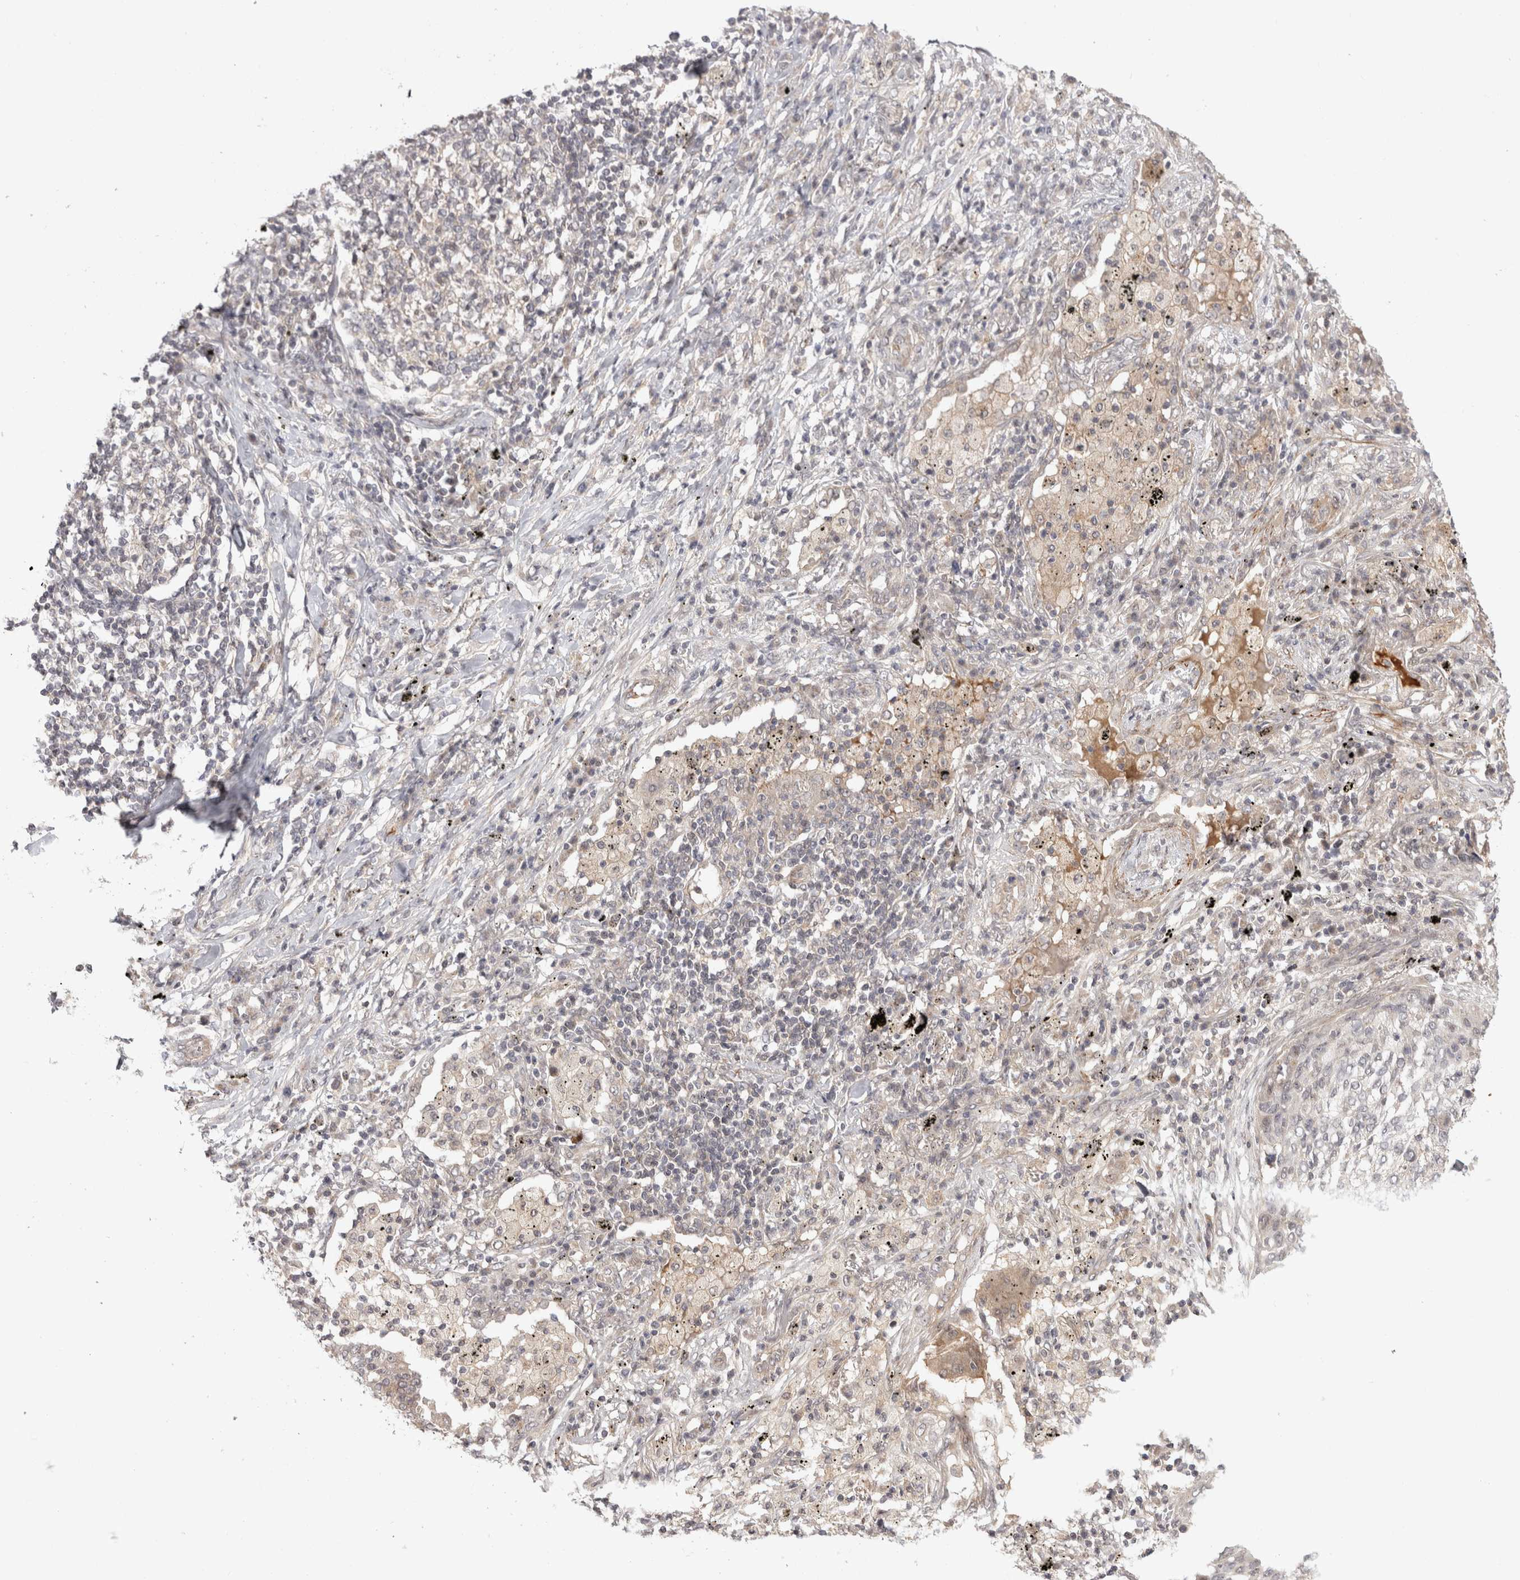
{"staining": {"intensity": "negative", "quantity": "none", "location": "none"}, "tissue": "lung cancer", "cell_type": "Tumor cells", "image_type": "cancer", "snomed": [{"axis": "morphology", "description": "Squamous cell carcinoma, NOS"}, {"axis": "topography", "description": "Lung"}], "caption": "DAB immunohistochemical staining of human lung cancer exhibits no significant positivity in tumor cells.", "gene": "ZNF318", "patient": {"sex": "female", "age": 63}}